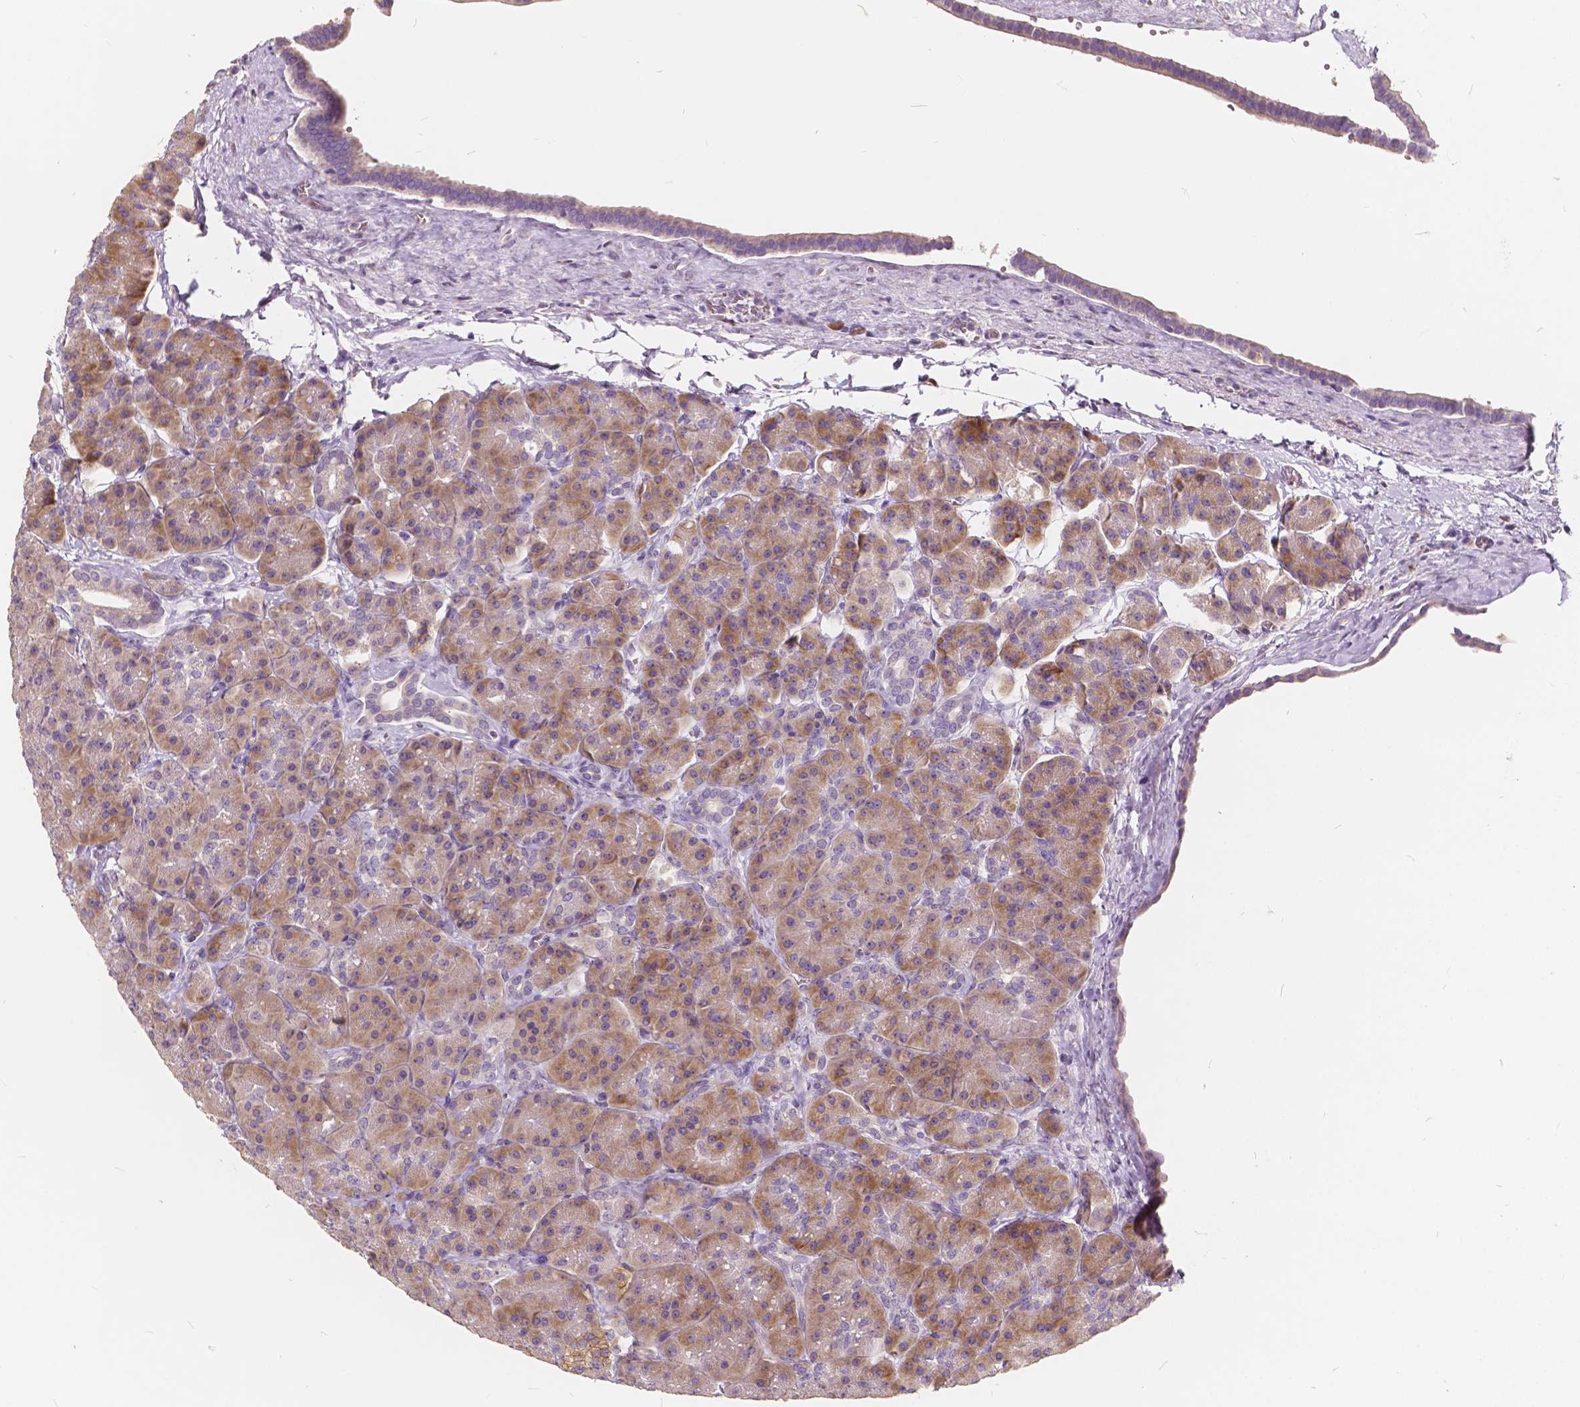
{"staining": {"intensity": "weak", "quantity": ">75%", "location": "cytoplasmic/membranous"}, "tissue": "pancreas", "cell_type": "Exocrine glandular cells", "image_type": "normal", "snomed": [{"axis": "morphology", "description": "Normal tissue, NOS"}, {"axis": "topography", "description": "Pancreas"}], "caption": "IHC staining of normal pancreas, which displays low levels of weak cytoplasmic/membranous staining in about >75% of exocrine glandular cells indicating weak cytoplasmic/membranous protein expression. The staining was performed using DAB (3,3'-diaminobenzidine) (brown) for protein detection and nuclei were counterstained in hematoxylin (blue).", "gene": "SLC7A8", "patient": {"sex": "male", "age": 57}}